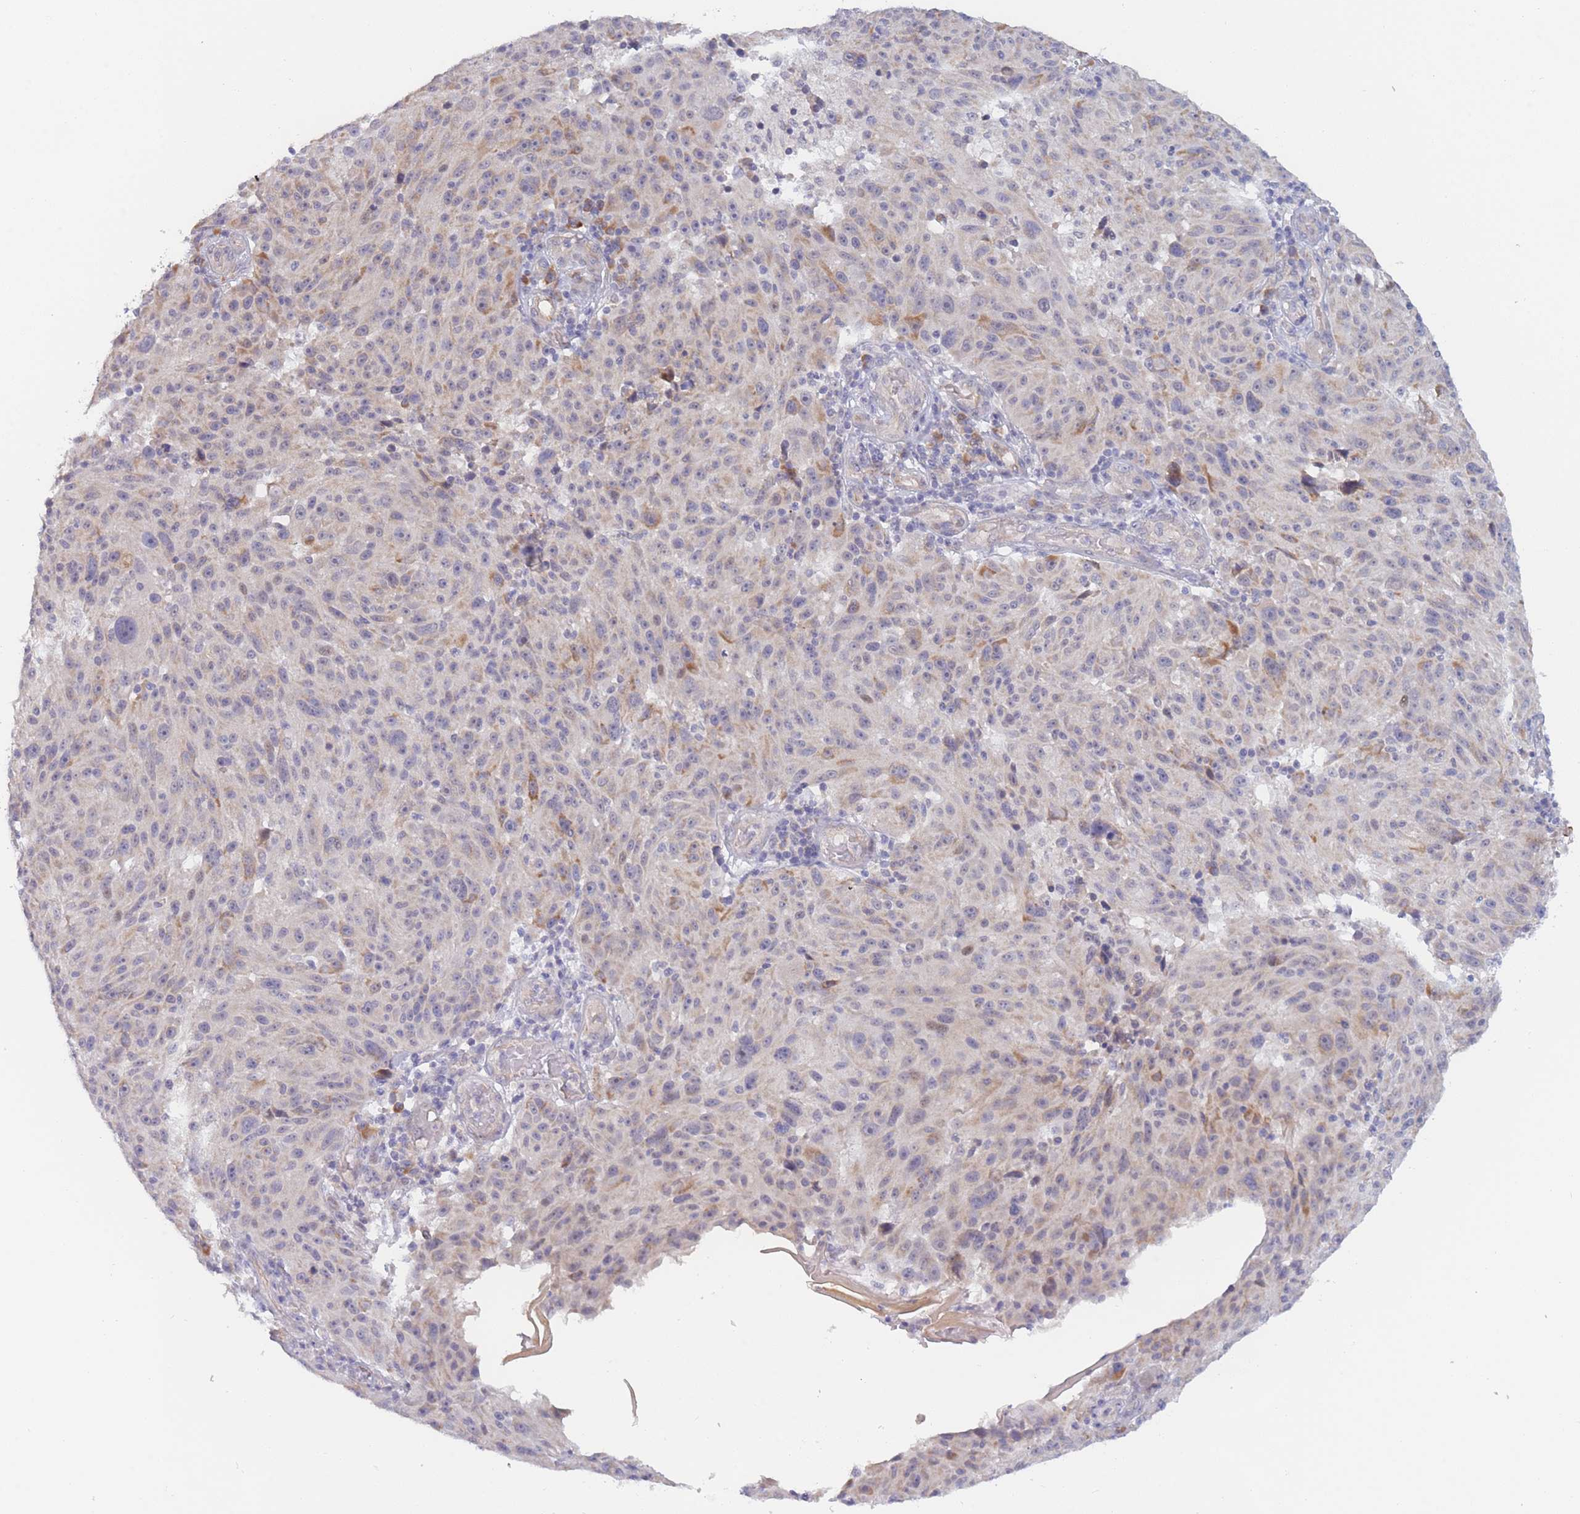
{"staining": {"intensity": "negative", "quantity": "none", "location": "none"}, "tissue": "melanoma", "cell_type": "Tumor cells", "image_type": "cancer", "snomed": [{"axis": "morphology", "description": "Malignant melanoma, NOS"}, {"axis": "topography", "description": "Skin"}], "caption": "High power microscopy histopathology image of an IHC image of melanoma, revealing no significant positivity in tumor cells. (IHC, brightfield microscopy, high magnification).", "gene": "FAM227B", "patient": {"sex": "male", "age": 53}}